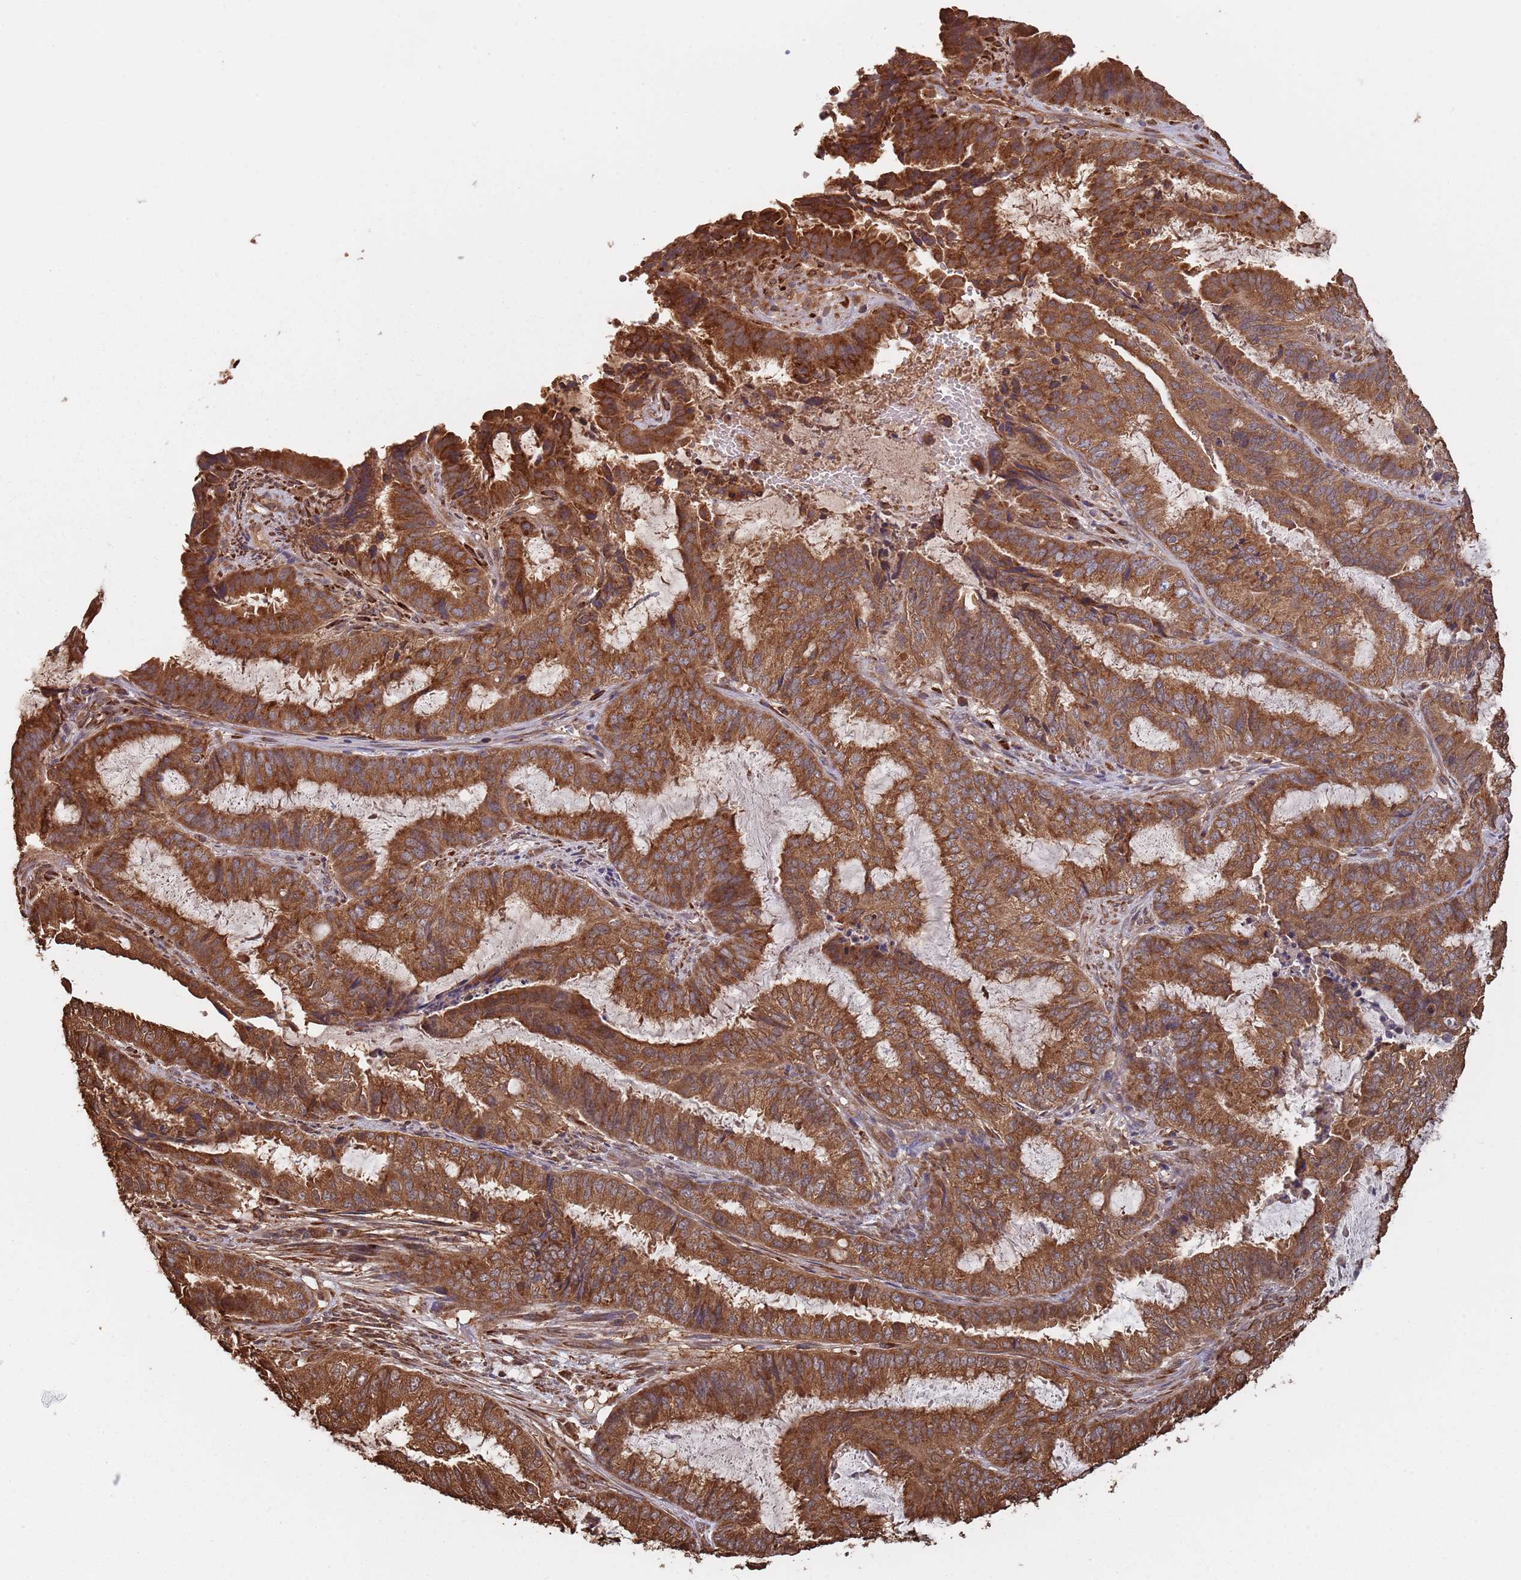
{"staining": {"intensity": "strong", "quantity": ">75%", "location": "cytoplasmic/membranous"}, "tissue": "endometrial cancer", "cell_type": "Tumor cells", "image_type": "cancer", "snomed": [{"axis": "morphology", "description": "Adenocarcinoma, NOS"}, {"axis": "topography", "description": "Endometrium"}], "caption": "Adenocarcinoma (endometrial) stained with a protein marker displays strong staining in tumor cells.", "gene": "COG4", "patient": {"sex": "female", "age": 51}}